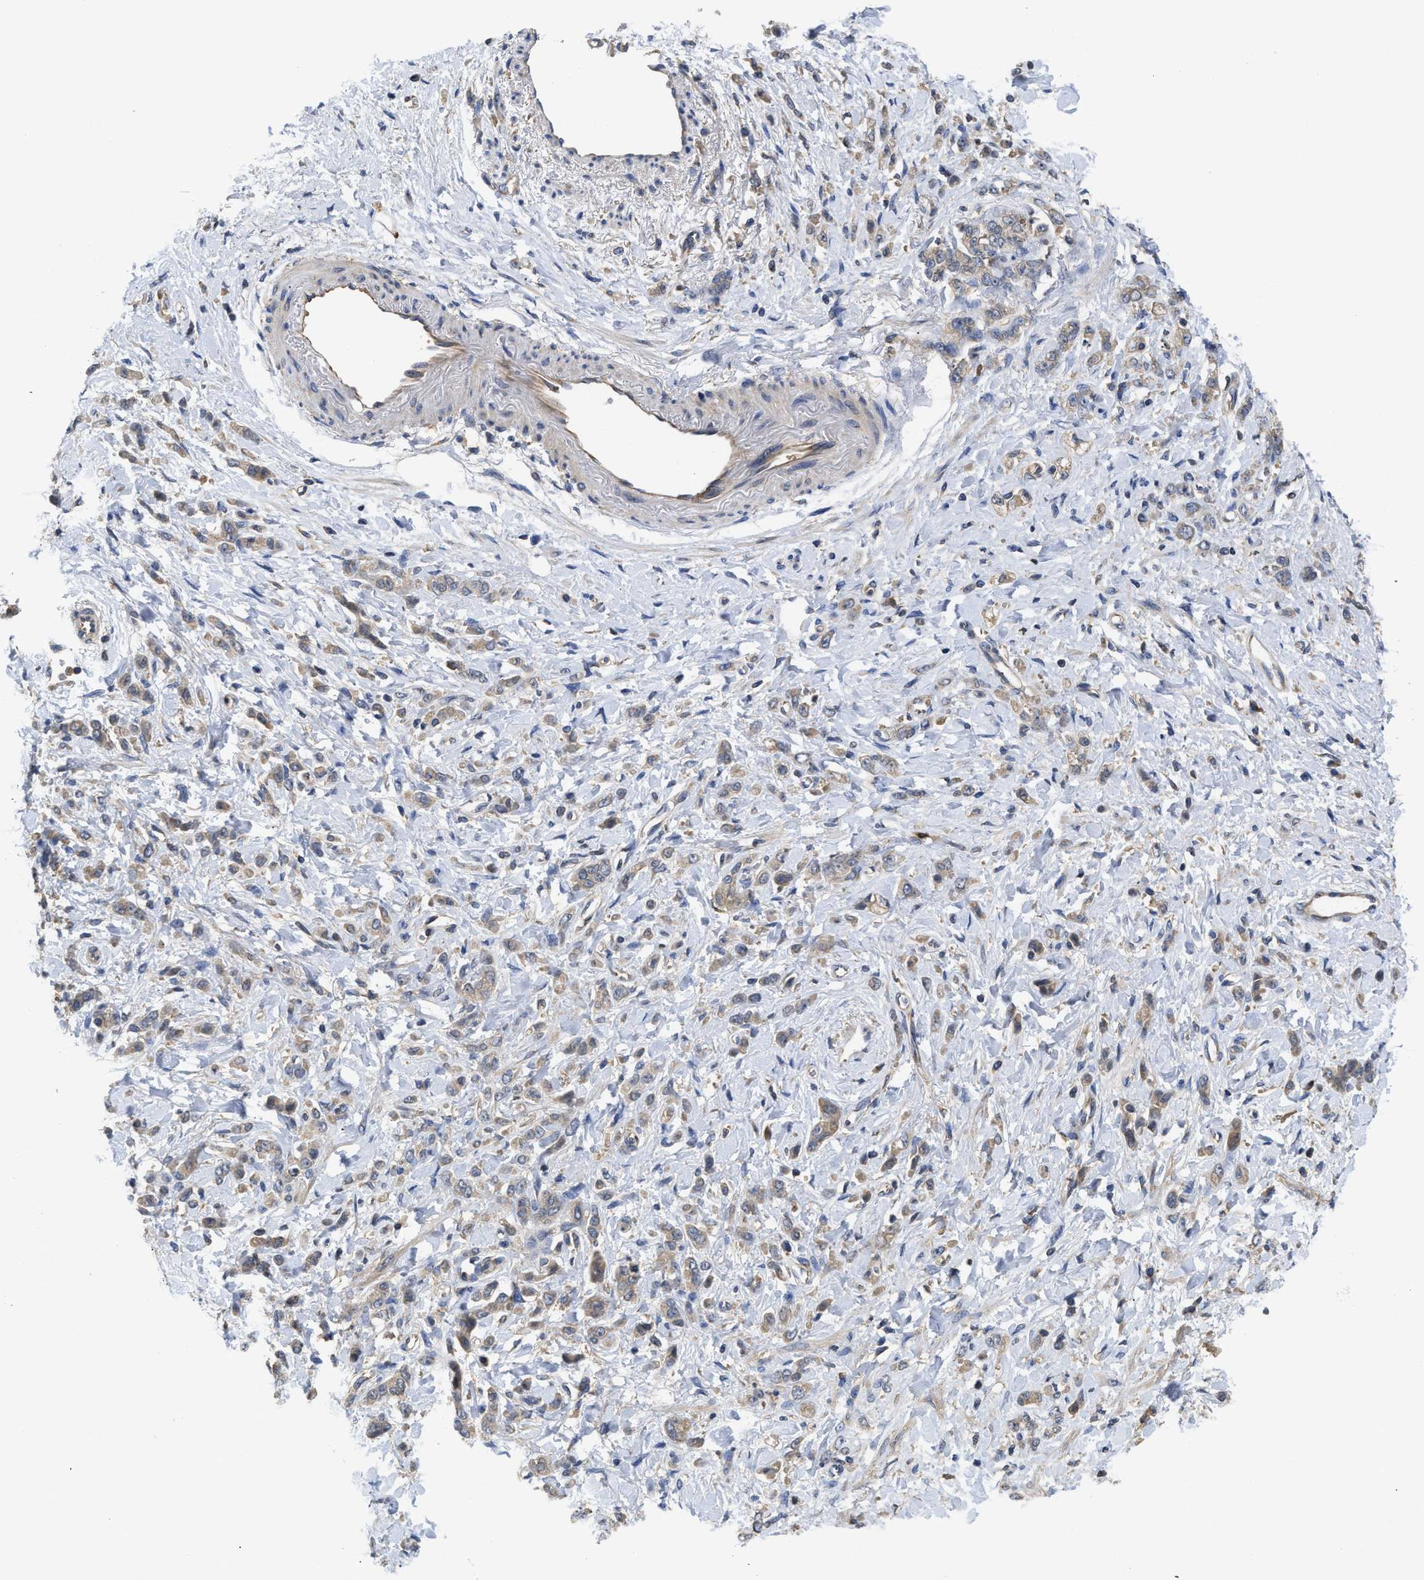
{"staining": {"intensity": "weak", "quantity": "25%-75%", "location": "cytoplasmic/membranous"}, "tissue": "stomach cancer", "cell_type": "Tumor cells", "image_type": "cancer", "snomed": [{"axis": "morphology", "description": "Normal tissue, NOS"}, {"axis": "morphology", "description": "Adenocarcinoma, NOS"}, {"axis": "topography", "description": "Stomach"}], "caption": "Immunohistochemical staining of stomach cancer (adenocarcinoma) reveals weak cytoplasmic/membranous protein positivity in approximately 25%-75% of tumor cells.", "gene": "RNF216", "patient": {"sex": "male", "age": 82}}